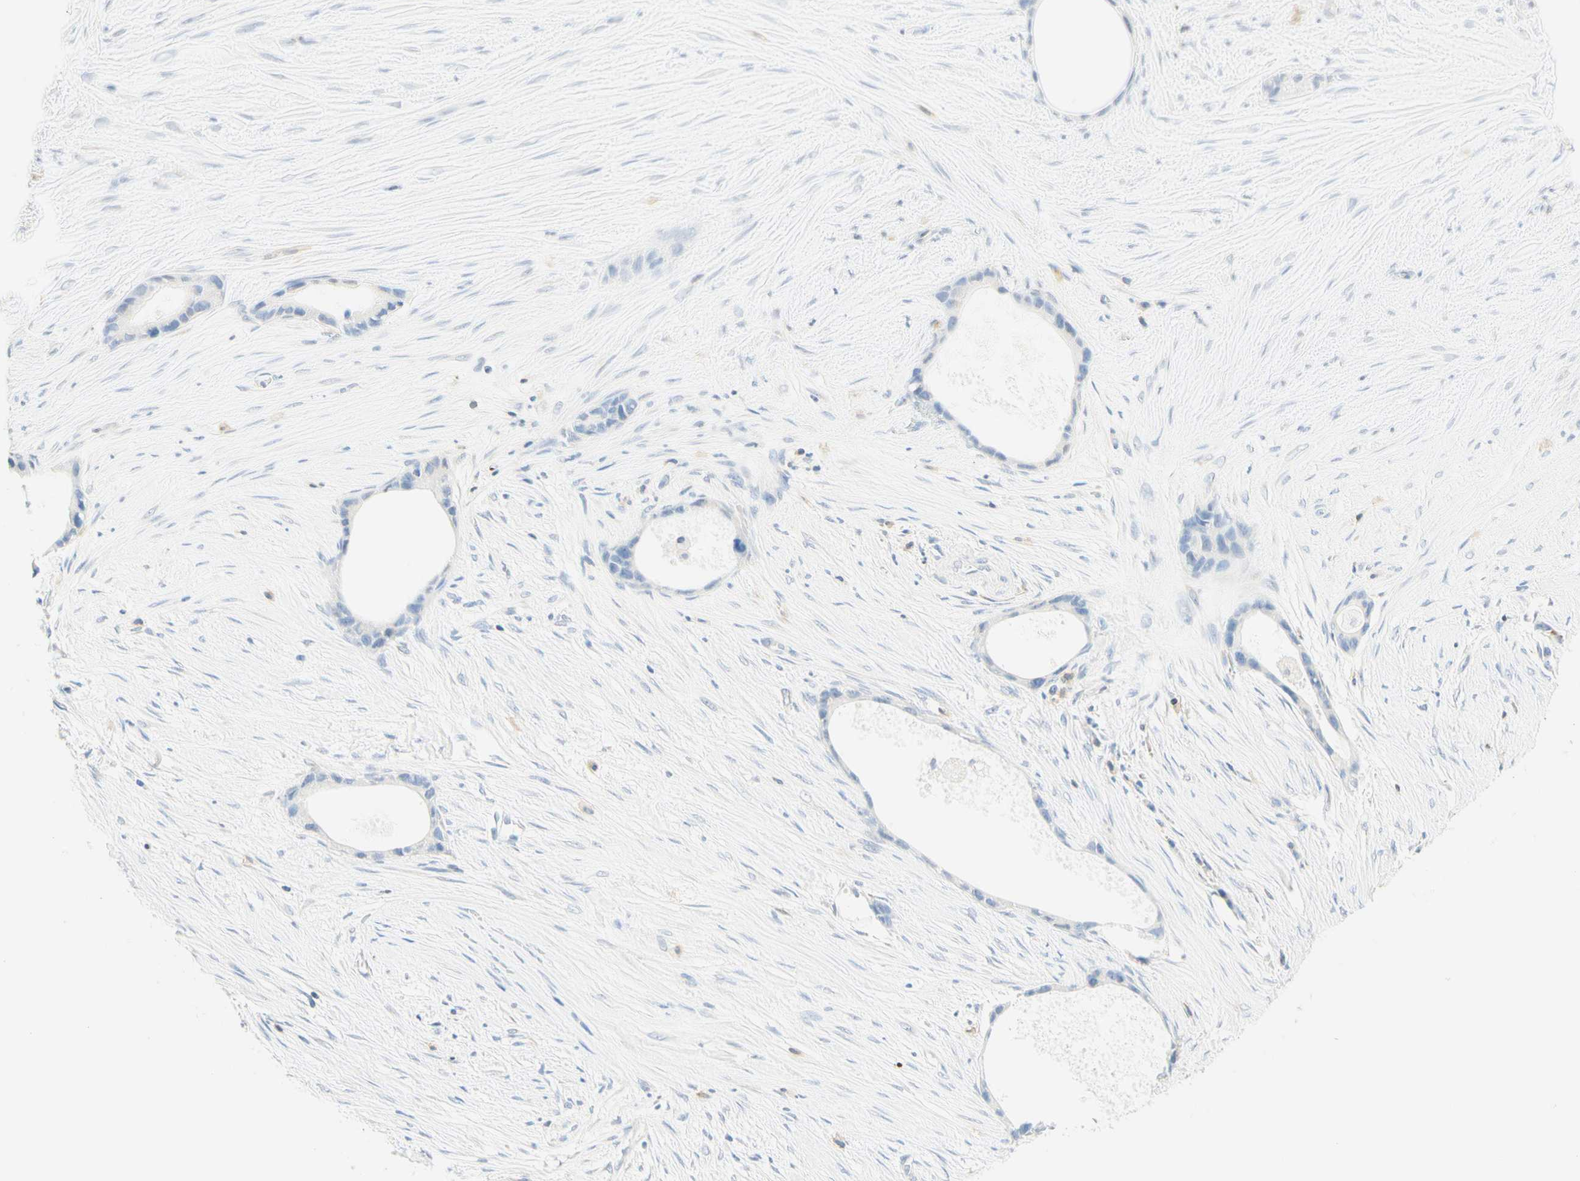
{"staining": {"intensity": "negative", "quantity": "none", "location": "none"}, "tissue": "liver cancer", "cell_type": "Tumor cells", "image_type": "cancer", "snomed": [{"axis": "morphology", "description": "Cholangiocarcinoma"}, {"axis": "topography", "description": "Liver"}], "caption": "High magnification brightfield microscopy of cholangiocarcinoma (liver) stained with DAB (brown) and counterstained with hematoxylin (blue): tumor cells show no significant positivity.", "gene": "LAT", "patient": {"sex": "female", "age": 55}}